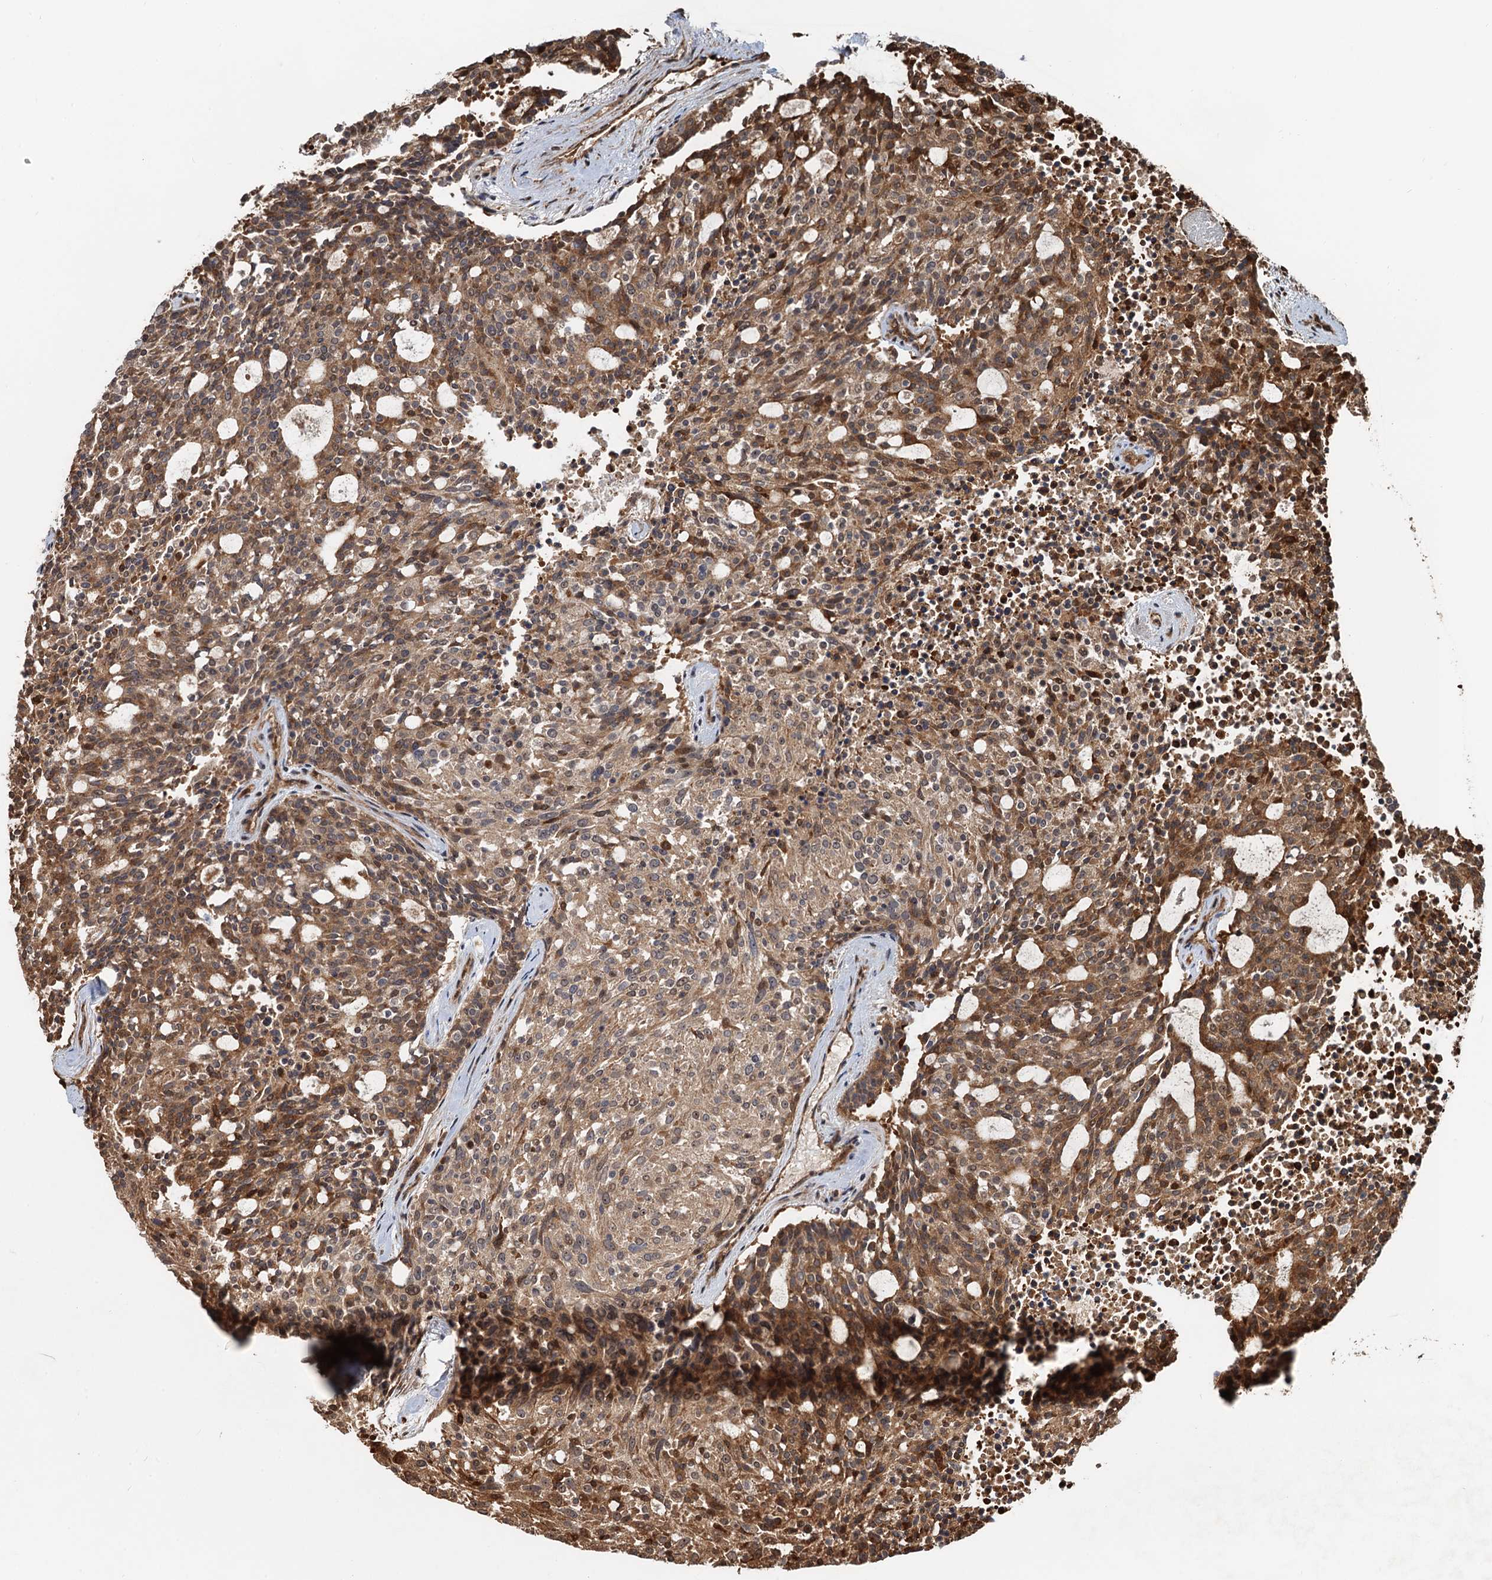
{"staining": {"intensity": "moderate", "quantity": ">75%", "location": "cytoplasmic/membranous"}, "tissue": "carcinoid", "cell_type": "Tumor cells", "image_type": "cancer", "snomed": [{"axis": "morphology", "description": "Carcinoid, malignant, NOS"}, {"axis": "topography", "description": "Pancreas"}], "caption": "Protein staining of carcinoid tissue demonstrates moderate cytoplasmic/membranous staining in about >75% of tumor cells.", "gene": "SNRNP25", "patient": {"sex": "female", "age": 54}}